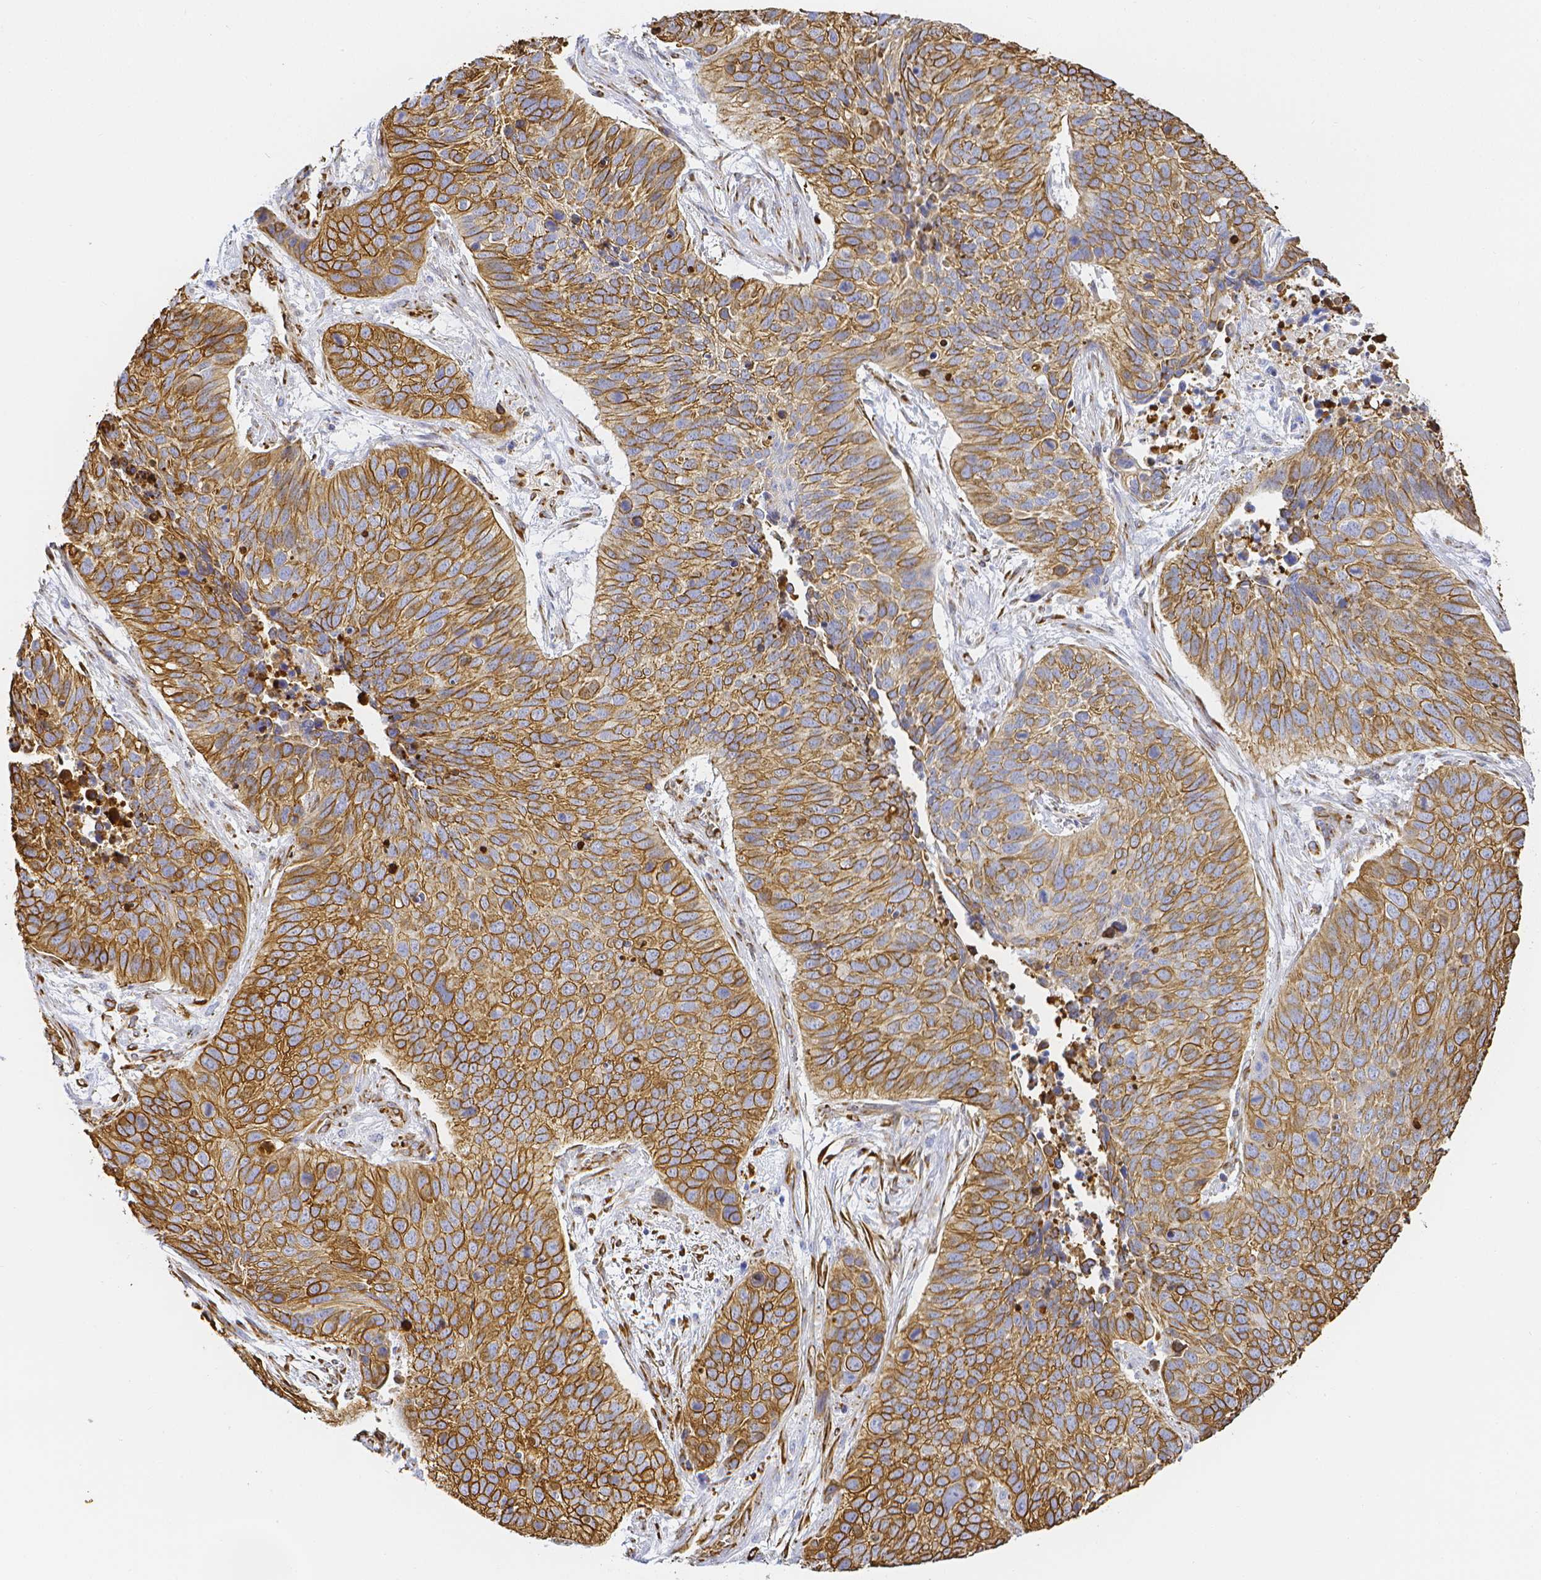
{"staining": {"intensity": "moderate", "quantity": ">75%", "location": "cytoplasmic/membranous"}, "tissue": "lung cancer", "cell_type": "Tumor cells", "image_type": "cancer", "snomed": [{"axis": "morphology", "description": "Squamous cell carcinoma, NOS"}, {"axis": "topography", "description": "Lung"}], "caption": "Immunohistochemistry (IHC) (DAB (3,3'-diaminobenzidine)) staining of human lung squamous cell carcinoma exhibits moderate cytoplasmic/membranous protein staining in about >75% of tumor cells. (Brightfield microscopy of DAB IHC at high magnification).", "gene": "SMURF1", "patient": {"sex": "male", "age": 62}}